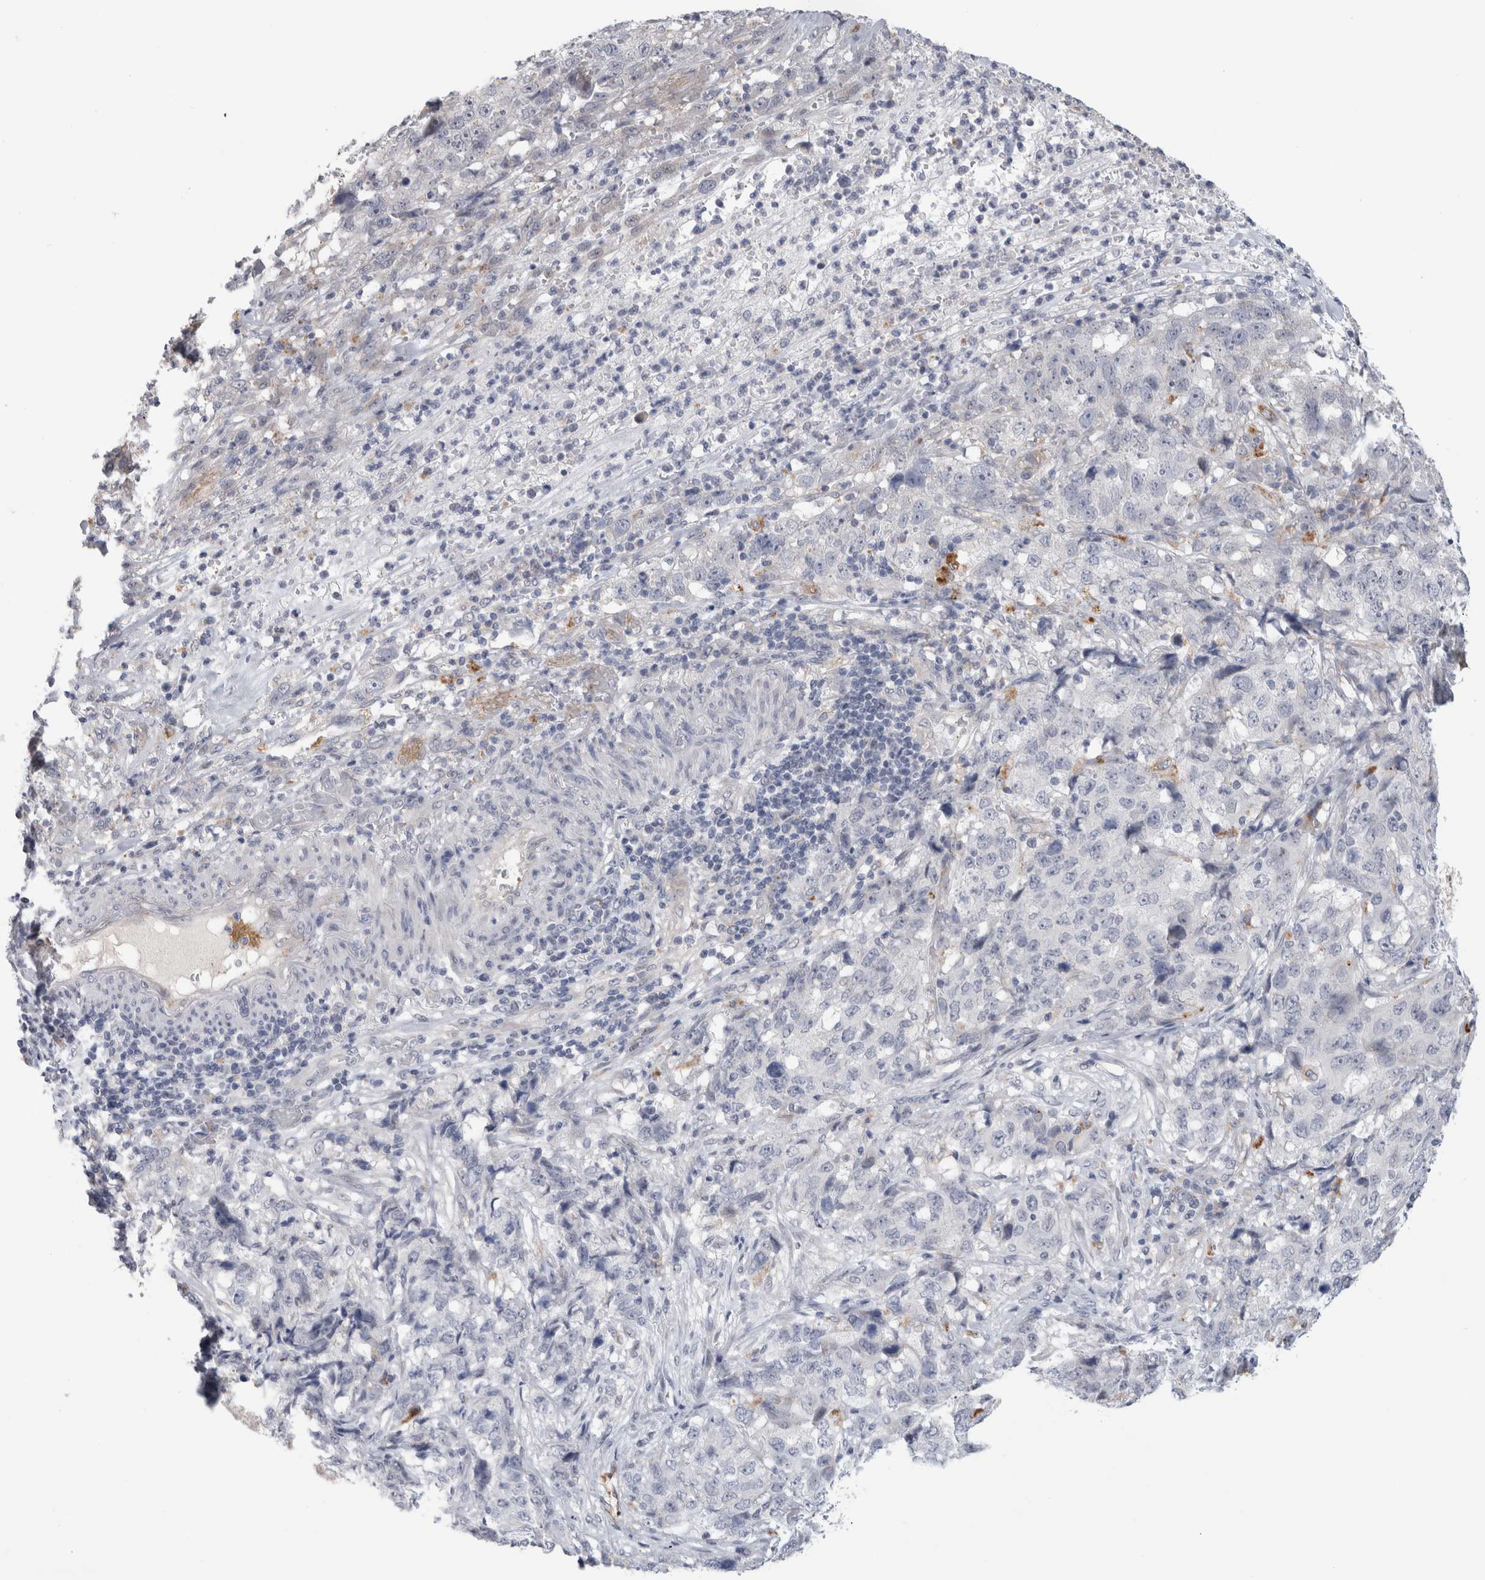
{"staining": {"intensity": "negative", "quantity": "none", "location": "none"}, "tissue": "stomach cancer", "cell_type": "Tumor cells", "image_type": "cancer", "snomed": [{"axis": "morphology", "description": "Adenocarcinoma, NOS"}, {"axis": "topography", "description": "Stomach"}], "caption": "Immunohistochemistry (IHC) histopathology image of neoplastic tissue: stomach adenocarcinoma stained with DAB (3,3'-diaminobenzidine) reveals no significant protein positivity in tumor cells.", "gene": "ANKMY1", "patient": {"sex": "male", "age": 48}}